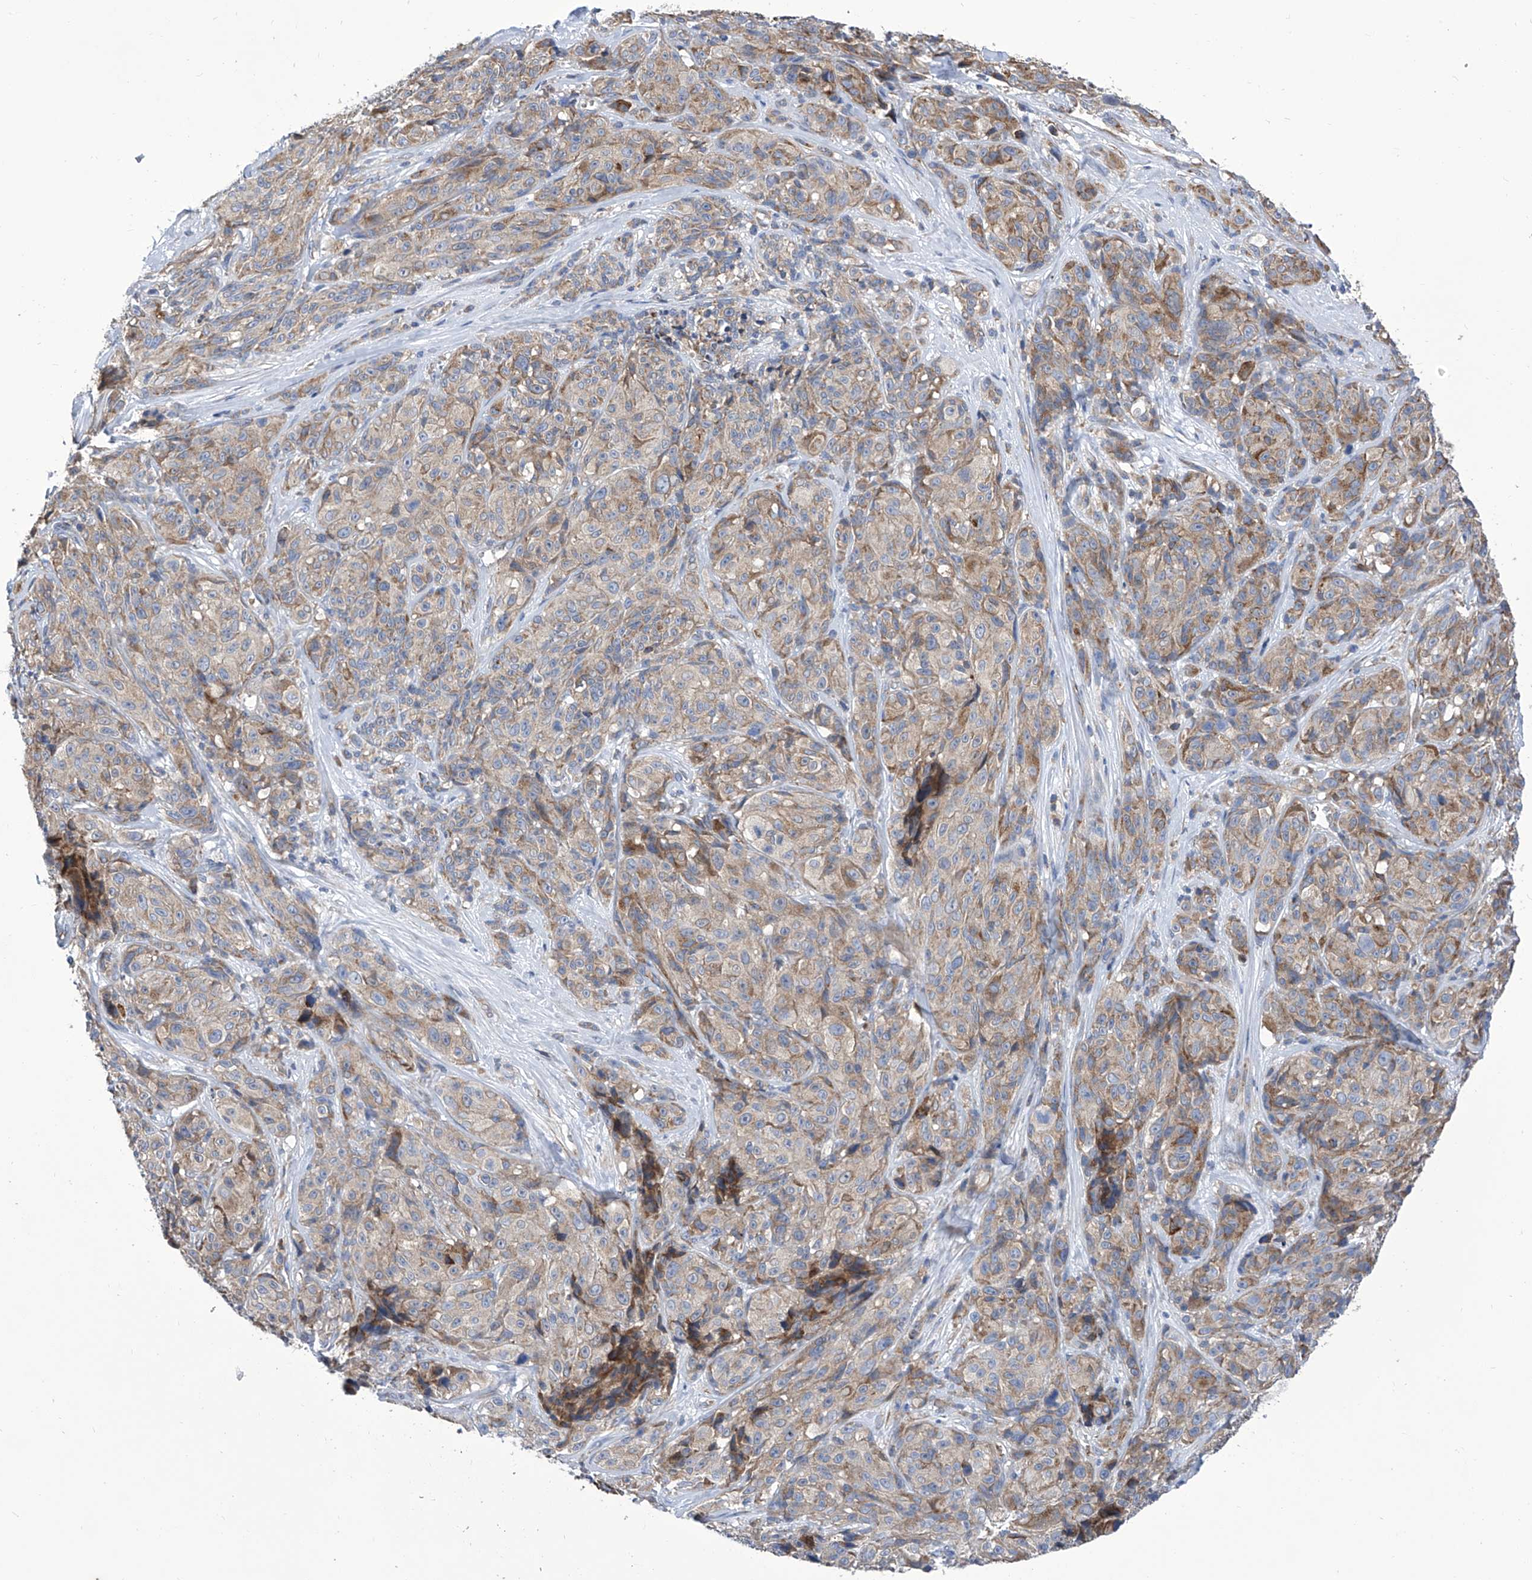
{"staining": {"intensity": "weak", "quantity": "25%-75%", "location": "cytoplasmic/membranous"}, "tissue": "melanoma", "cell_type": "Tumor cells", "image_type": "cancer", "snomed": [{"axis": "morphology", "description": "Malignant melanoma, NOS"}, {"axis": "topography", "description": "Skin"}], "caption": "IHC micrograph of melanoma stained for a protein (brown), which exhibits low levels of weak cytoplasmic/membranous staining in approximately 25%-75% of tumor cells.", "gene": "TJAP1", "patient": {"sex": "male", "age": 73}}